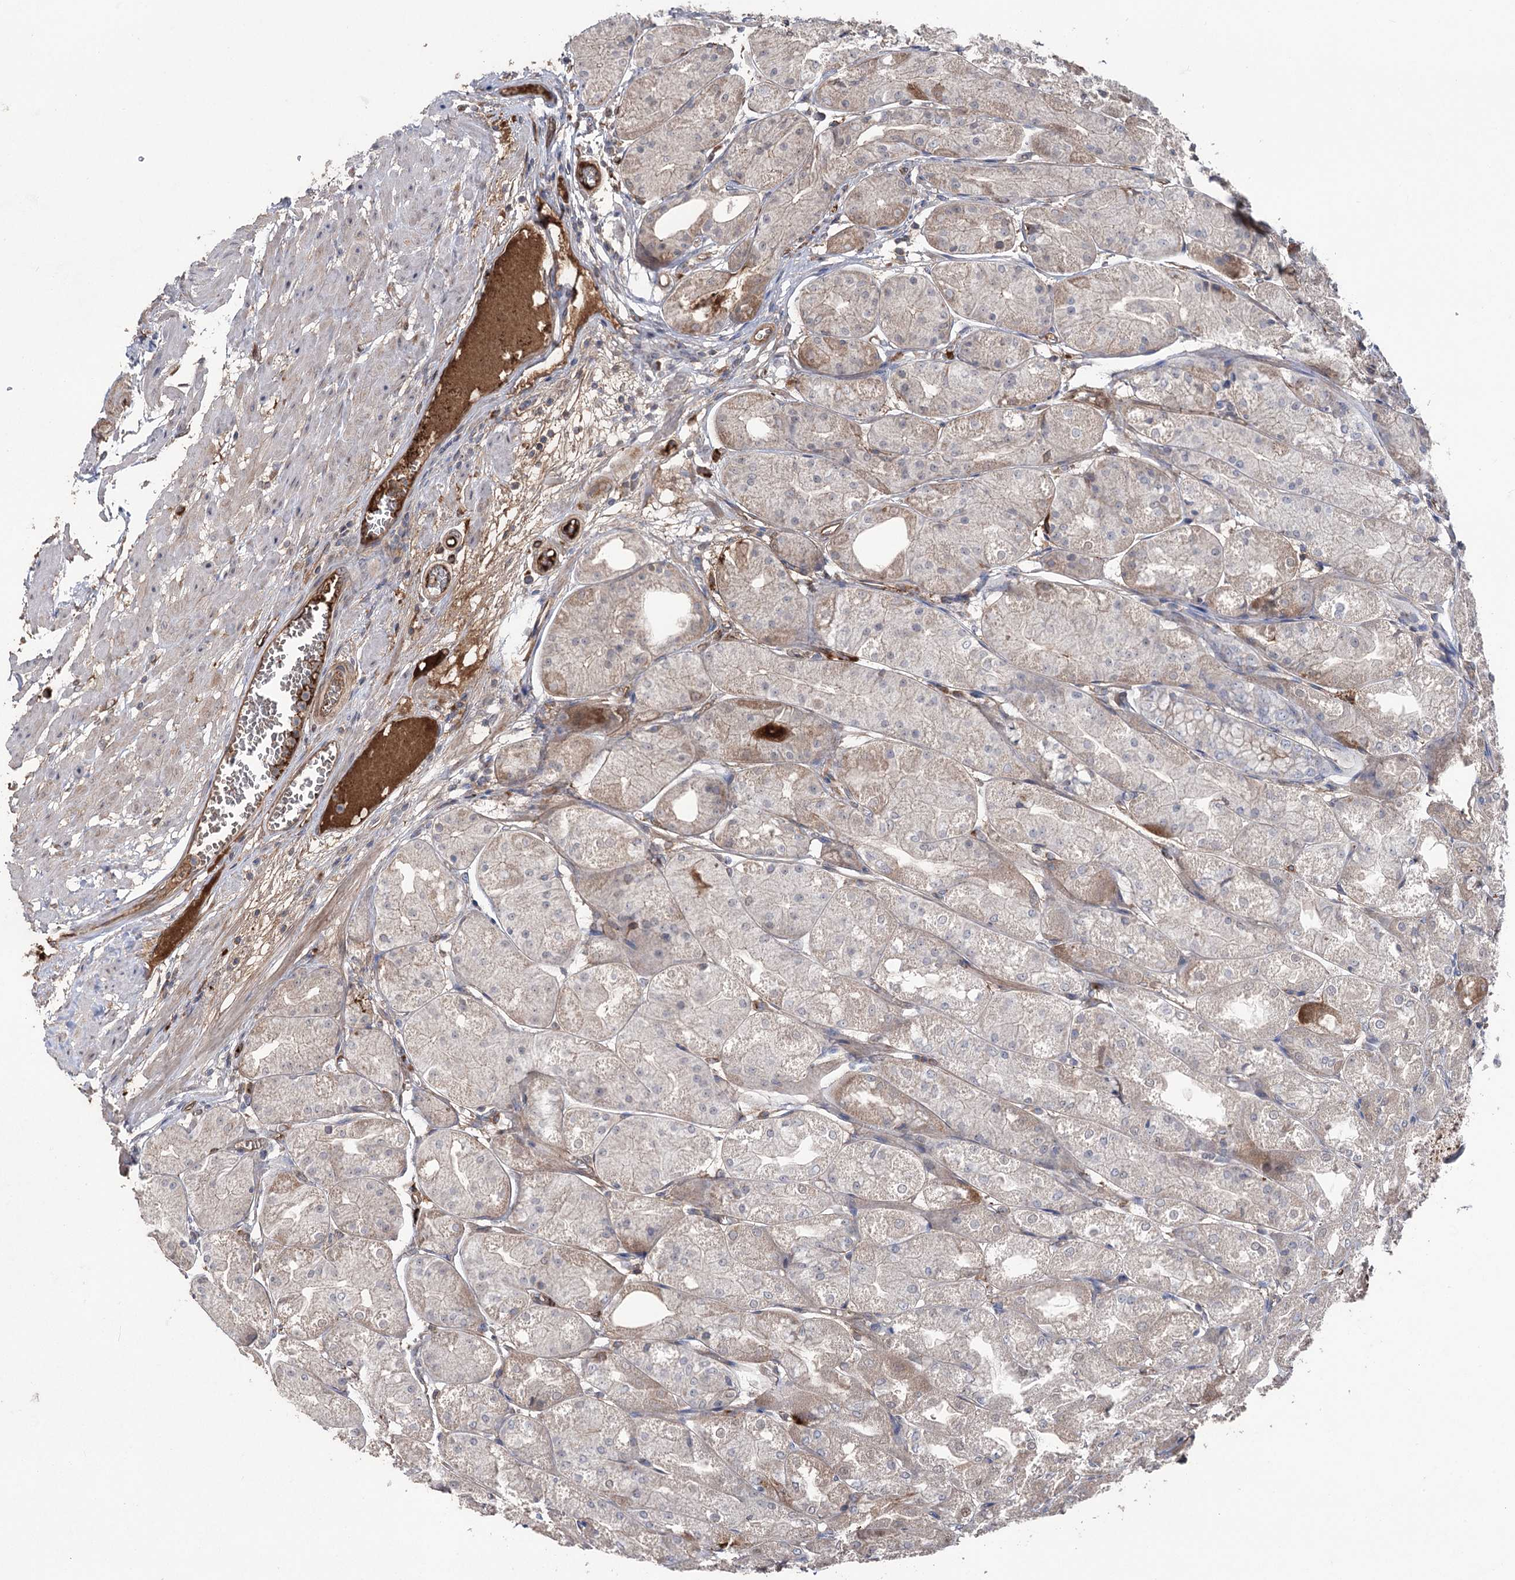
{"staining": {"intensity": "moderate", "quantity": "<25%", "location": "cytoplasmic/membranous"}, "tissue": "stomach", "cell_type": "Glandular cells", "image_type": "normal", "snomed": [{"axis": "morphology", "description": "Normal tissue, NOS"}, {"axis": "topography", "description": "Stomach, upper"}], "caption": "Immunohistochemistry (IHC) image of unremarkable stomach stained for a protein (brown), which reveals low levels of moderate cytoplasmic/membranous positivity in approximately <25% of glandular cells.", "gene": "OTUD1", "patient": {"sex": "male", "age": 72}}